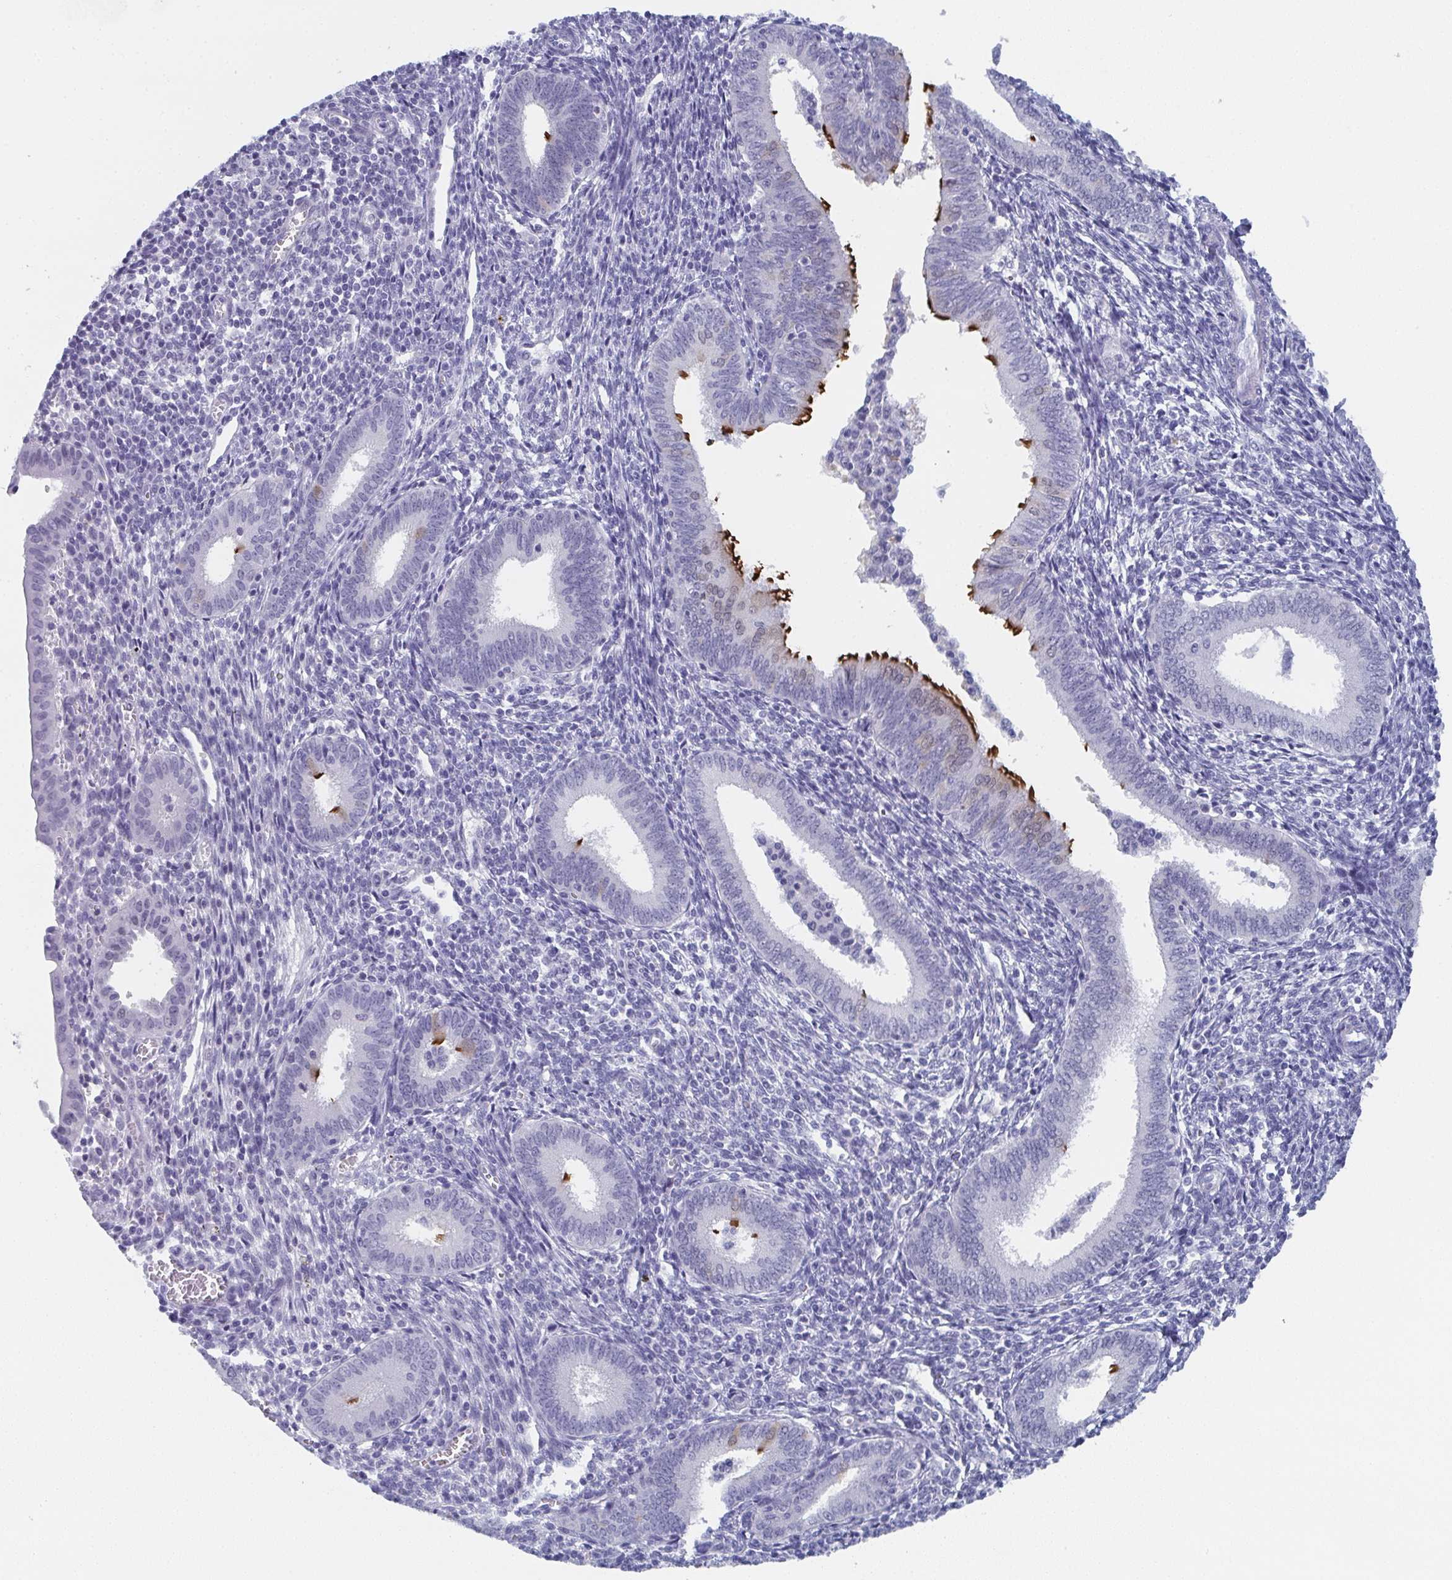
{"staining": {"intensity": "negative", "quantity": "none", "location": "none"}, "tissue": "endometrium", "cell_type": "Cells in endometrial stroma", "image_type": "normal", "snomed": [{"axis": "morphology", "description": "Normal tissue, NOS"}, {"axis": "topography", "description": "Endometrium"}], "caption": "There is no significant positivity in cells in endometrial stroma of endometrium. (DAB (3,3'-diaminobenzidine) immunohistochemistry with hematoxylin counter stain).", "gene": "DYDC2", "patient": {"sex": "female", "age": 41}}